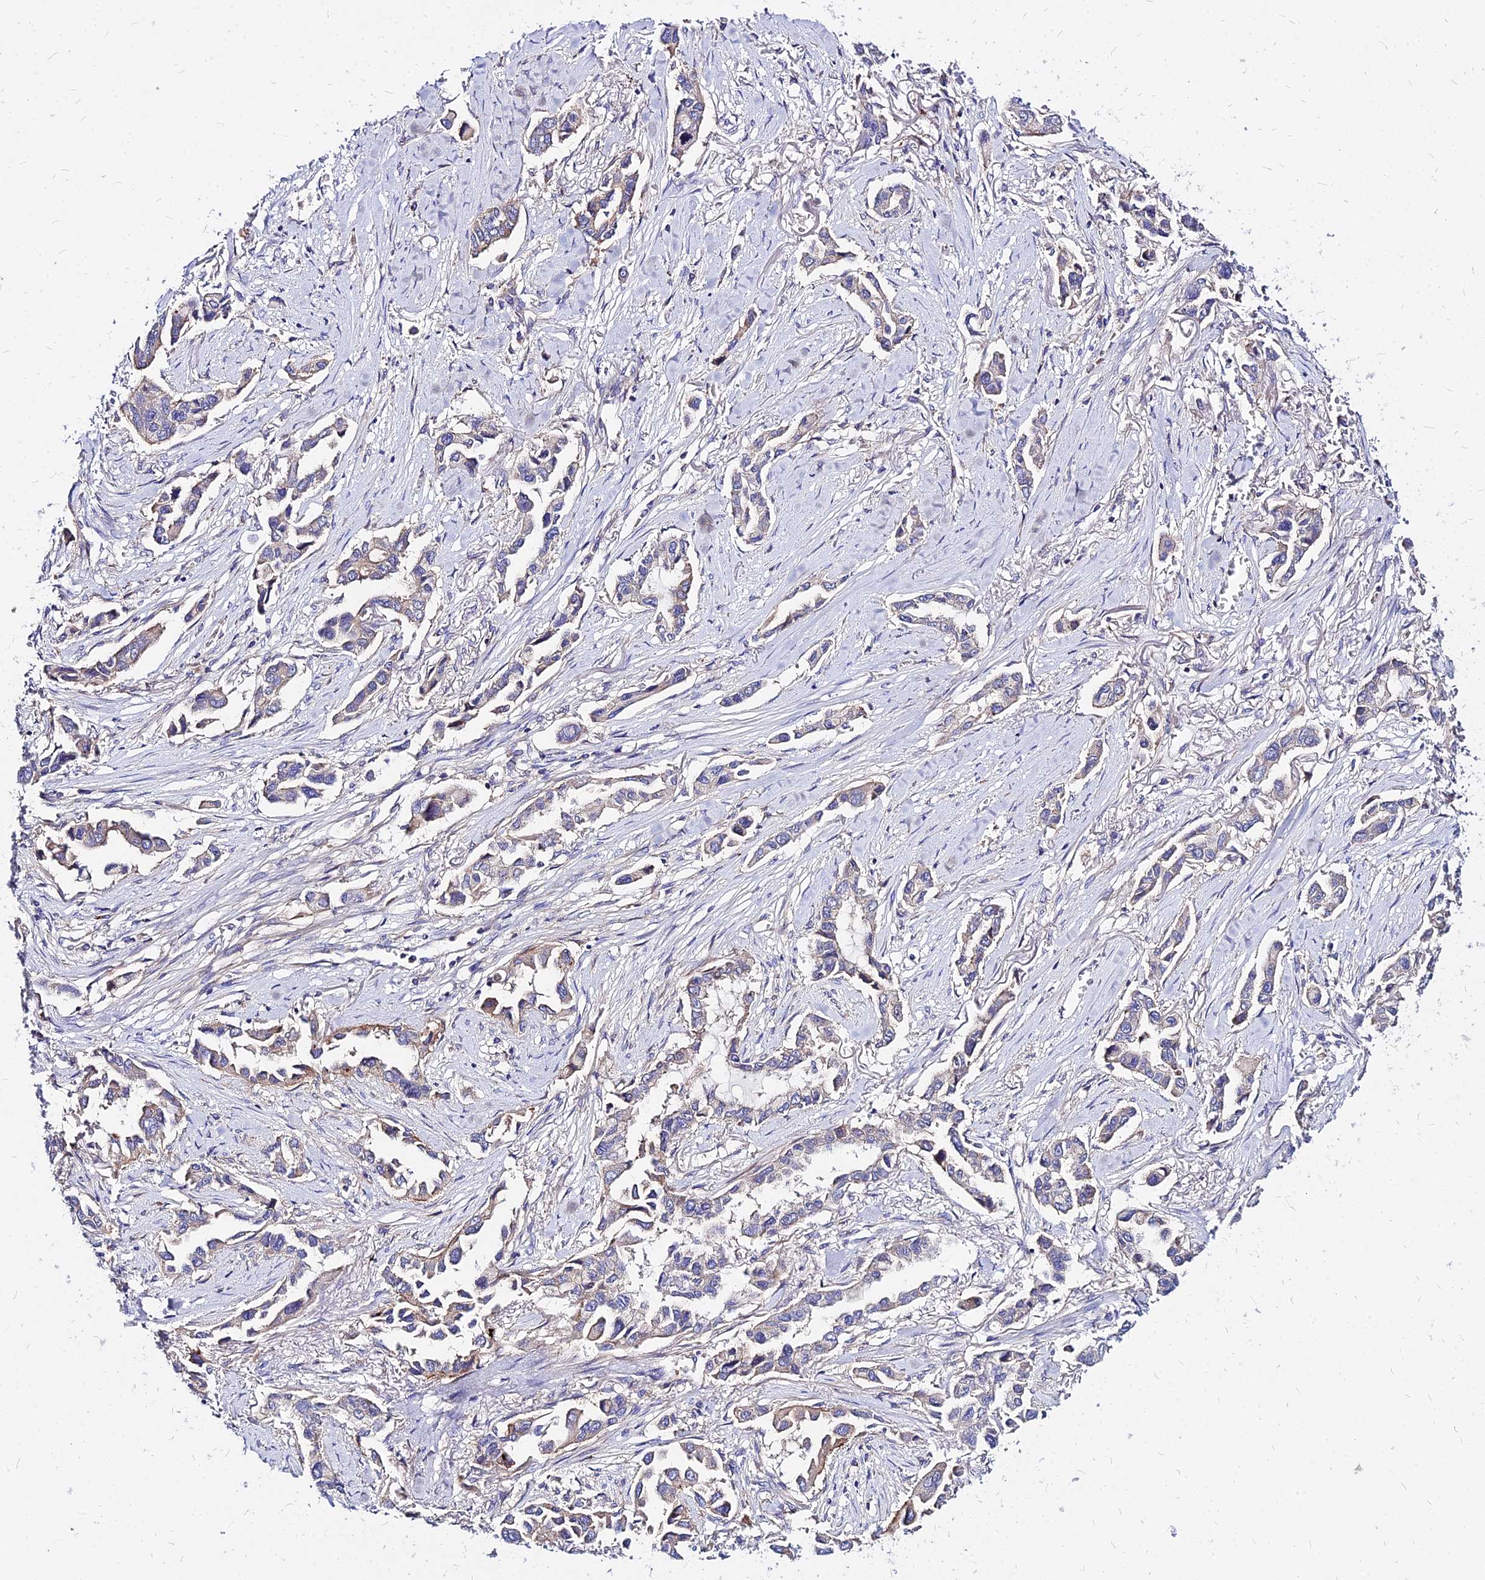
{"staining": {"intensity": "weak", "quantity": "<25%", "location": "cytoplasmic/membranous"}, "tissue": "lung cancer", "cell_type": "Tumor cells", "image_type": "cancer", "snomed": [{"axis": "morphology", "description": "Adenocarcinoma, NOS"}, {"axis": "topography", "description": "Lung"}], "caption": "Image shows no protein positivity in tumor cells of lung cancer (adenocarcinoma) tissue.", "gene": "COMMD10", "patient": {"sex": "female", "age": 76}}